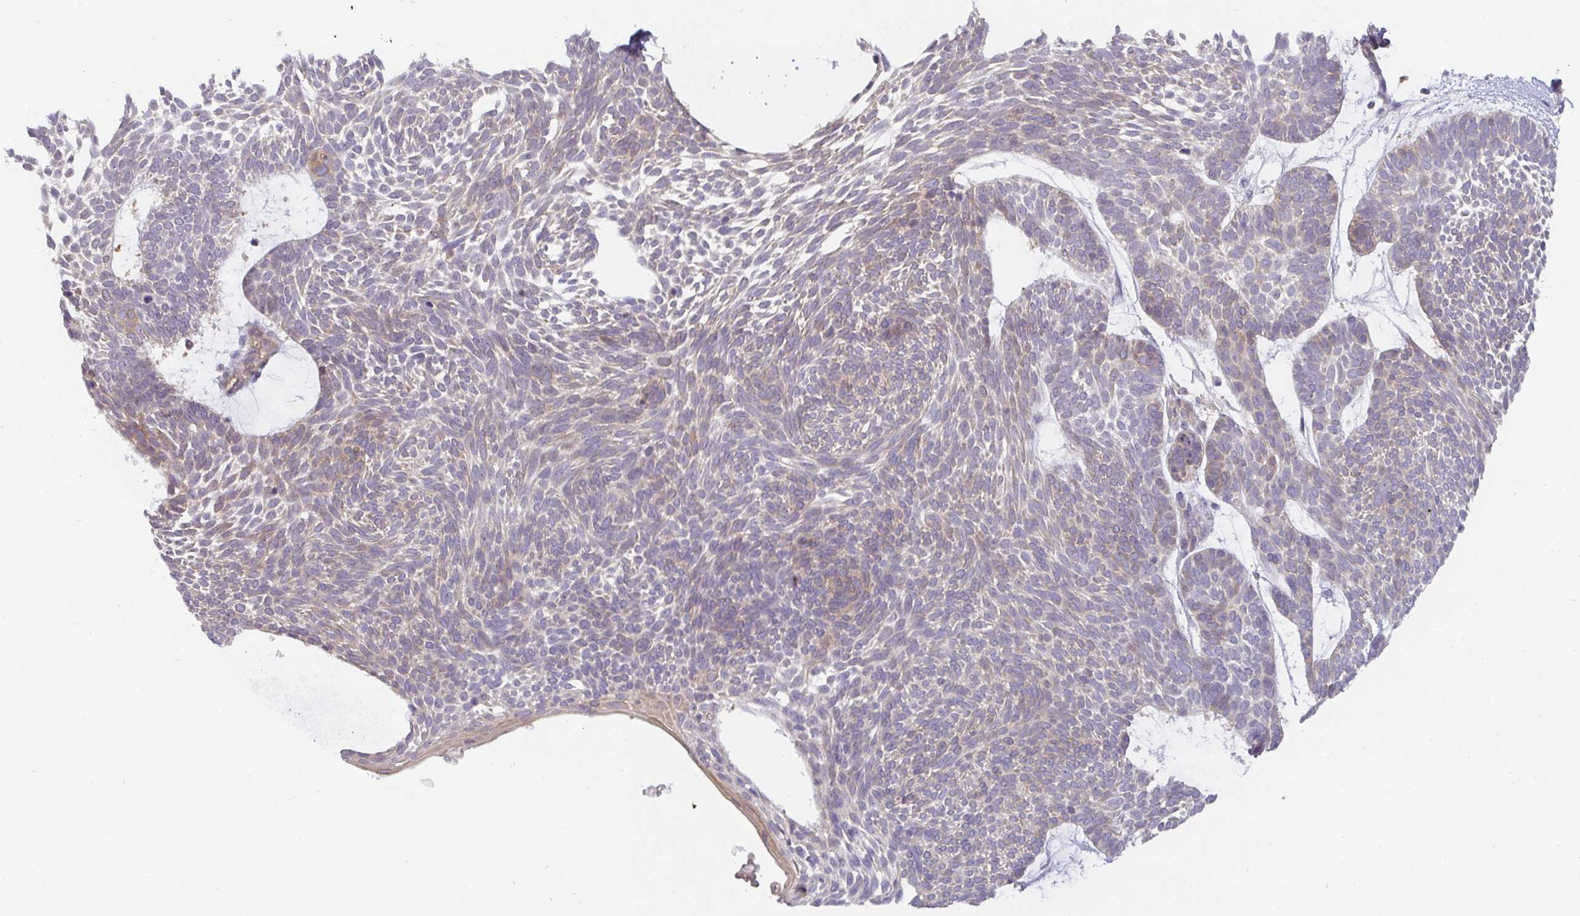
{"staining": {"intensity": "weak", "quantity": "25%-75%", "location": "cytoplasmic/membranous"}, "tissue": "skin cancer", "cell_type": "Tumor cells", "image_type": "cancer", "snomed": [{"axis": "morphology", "description": "Basal cell carcinoma"}, {"axis": "topography", "description": "Skin"}, {"axis": "topography", "description": "Skin of face"}], "caption": "Immunohistochemistry image of neoplastic tissue: human basal cell carcinoma (skin) stained using IHC exhibits low levels of weak protein expression localized specifically in the cytoplasmic/membranous of tumor cells, appearing as a cytoplasmic/membranous brown color.", "gene": "GSDMB", "patient": {"sex": "male", "age": 83}}